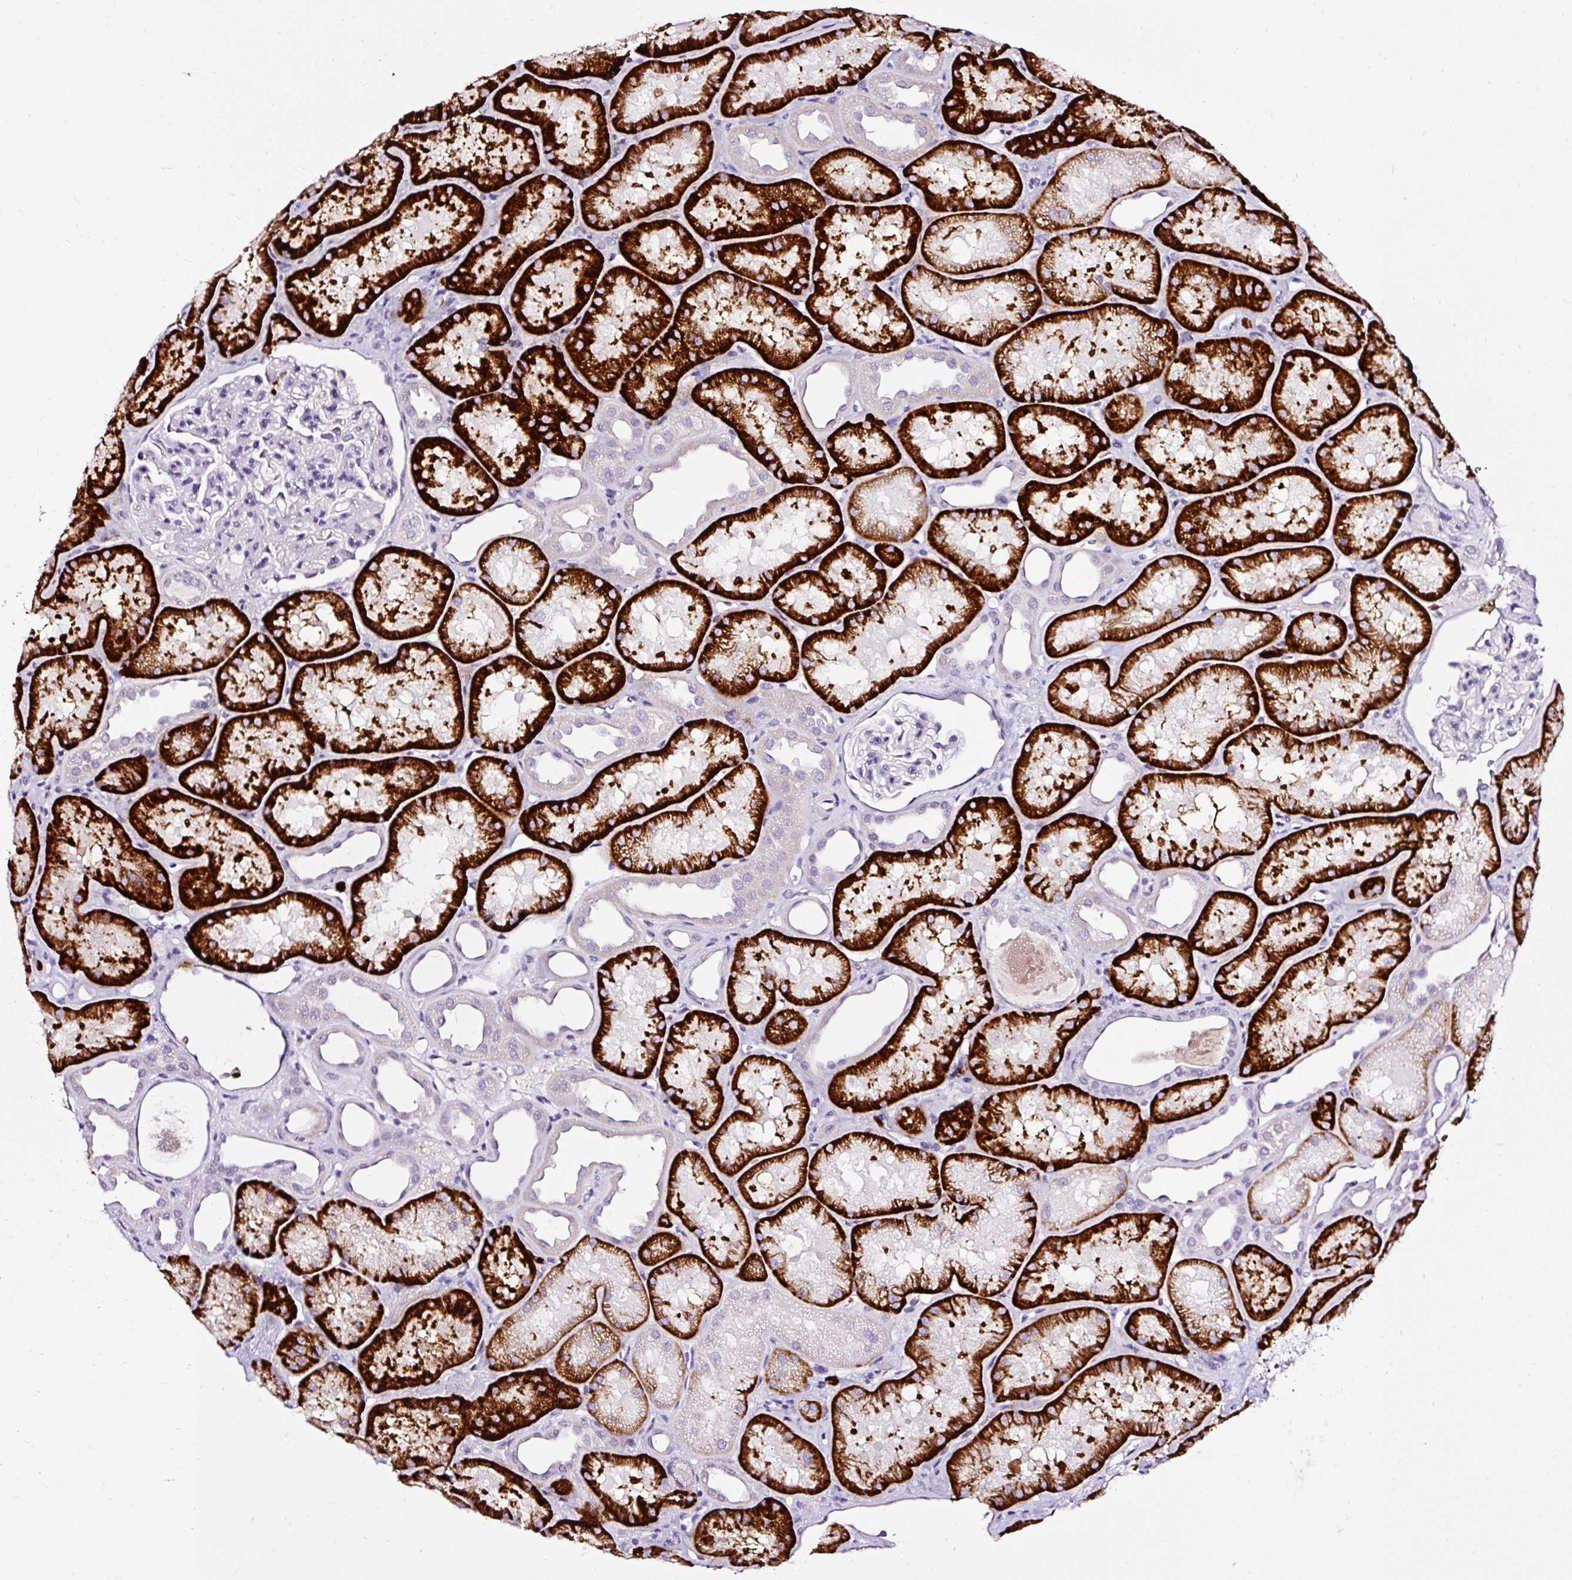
{"staining": {"intensity": "negative", "quantity": "none", "location": "none"}, "tissue": "kidney", "cell_type": "Cells in glomeruli", "image_type": "normal", "snomed": [{"axis": "morphology", "description": "Normal tissue, NOS"}, {"axis": "topography", "description": "Kidney"}], "caption": "This is an immunohistochemistry (IHC) histopathology image of unremarkable kidney. There is no expression in cells in glomeruli.", "gene": "SLC7A8", "patient": {"sex": "male", "age": 61}}